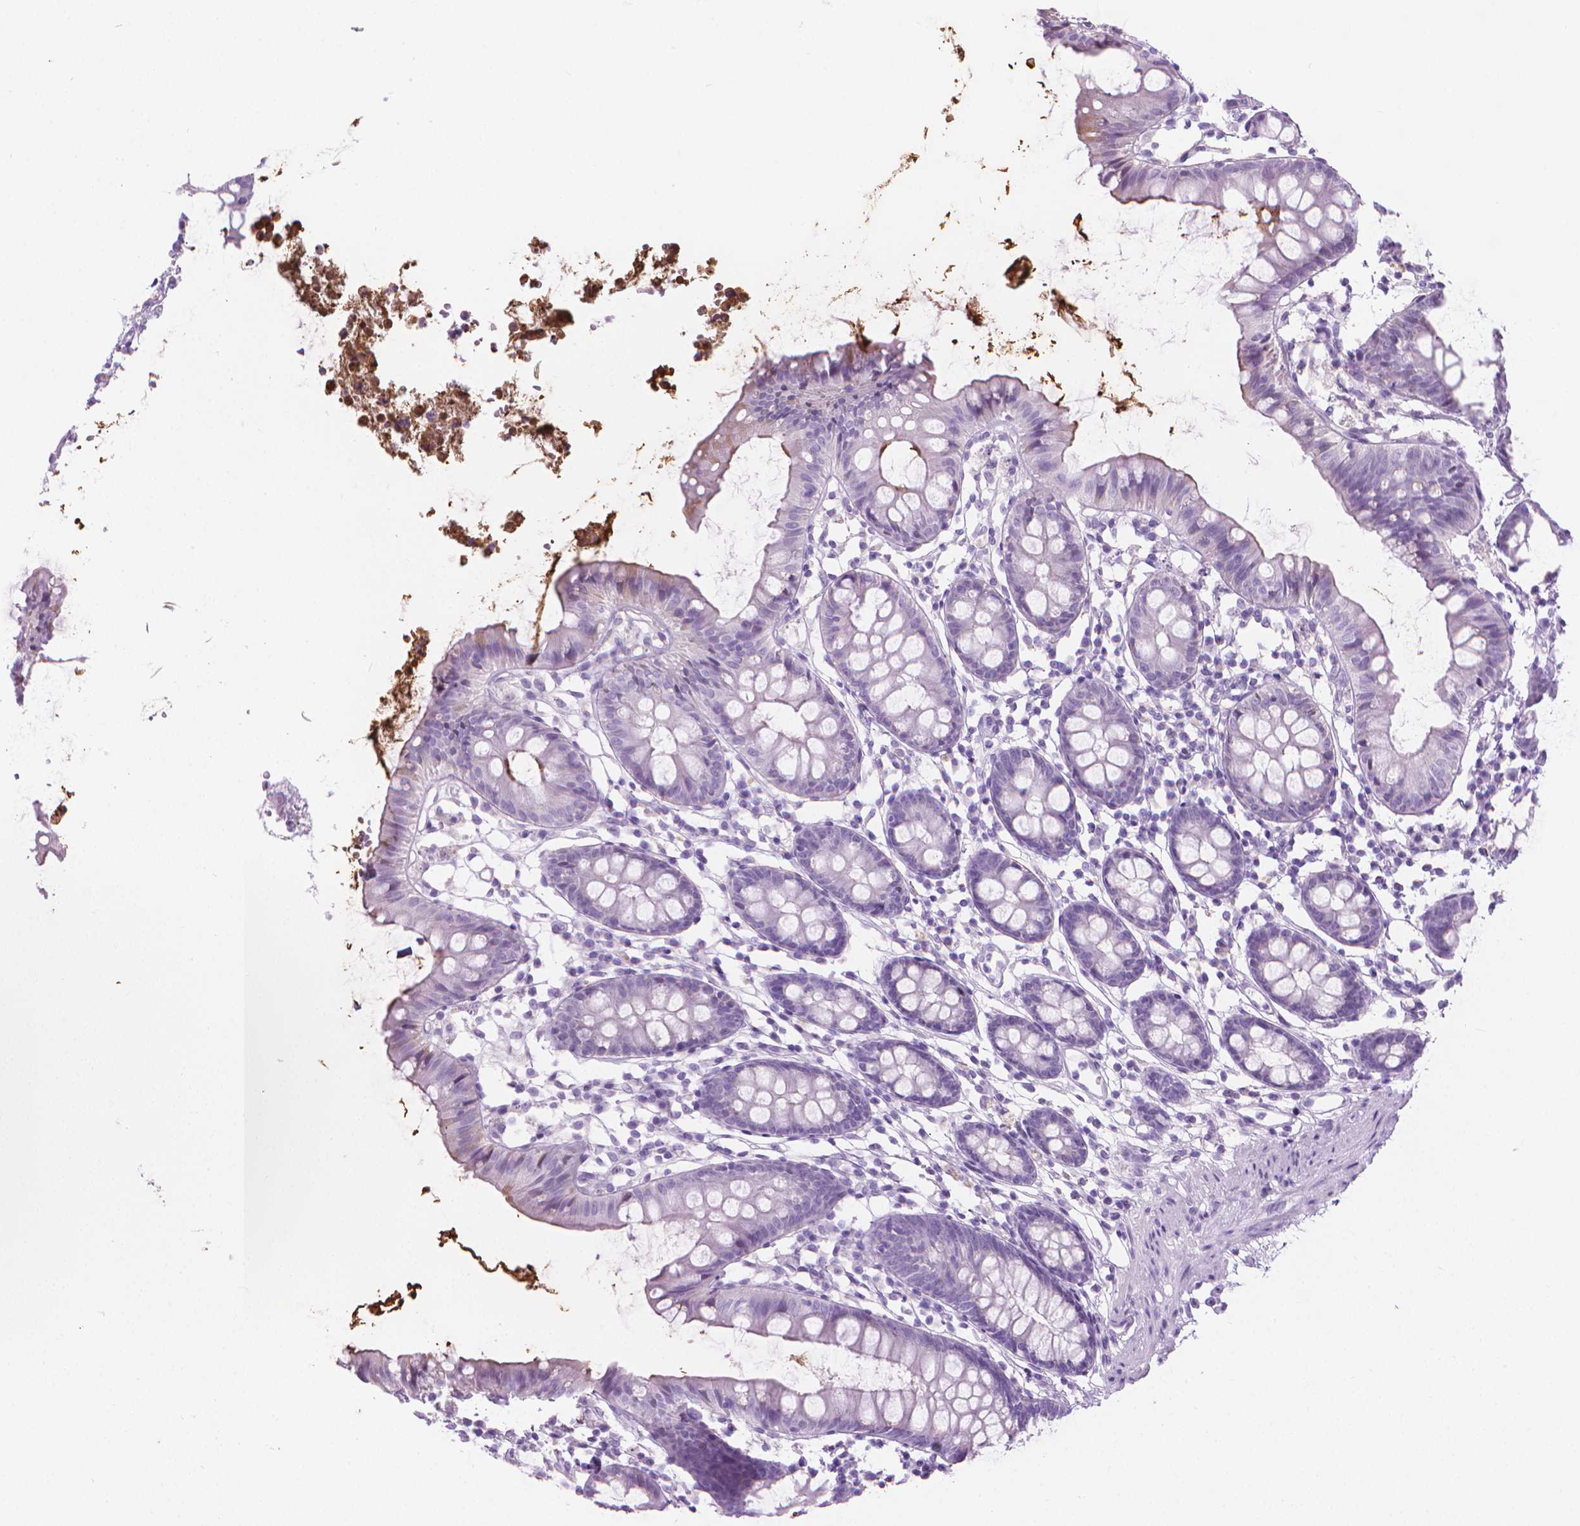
{"staining": {"intensity": "negative", "quantity": "none", "location": "none"}, "tissue": "colon", "cell_type": "Endothelial cells", "image_type": "normal", "snomed": [{"axis": "morphology", "description": "Normal tissue, NOS"}, {"axis": "topography", "description": "Colon"}], "caption": "High magnification brightfield microscopy of benign colon stained with DAB (3,3'-diaminobenzidine) (brown) and counterstained with hematoxylin (blue): endothelial cells show no significant positivity. Brightfield microscopy of IHC stained with DAB (3,3'-diaminobenzidine) (brown) and hematoxylin (blue), captured at high magnification.", "gene": "CFAP52", "patient": {"sex": "female", "age": 84}}